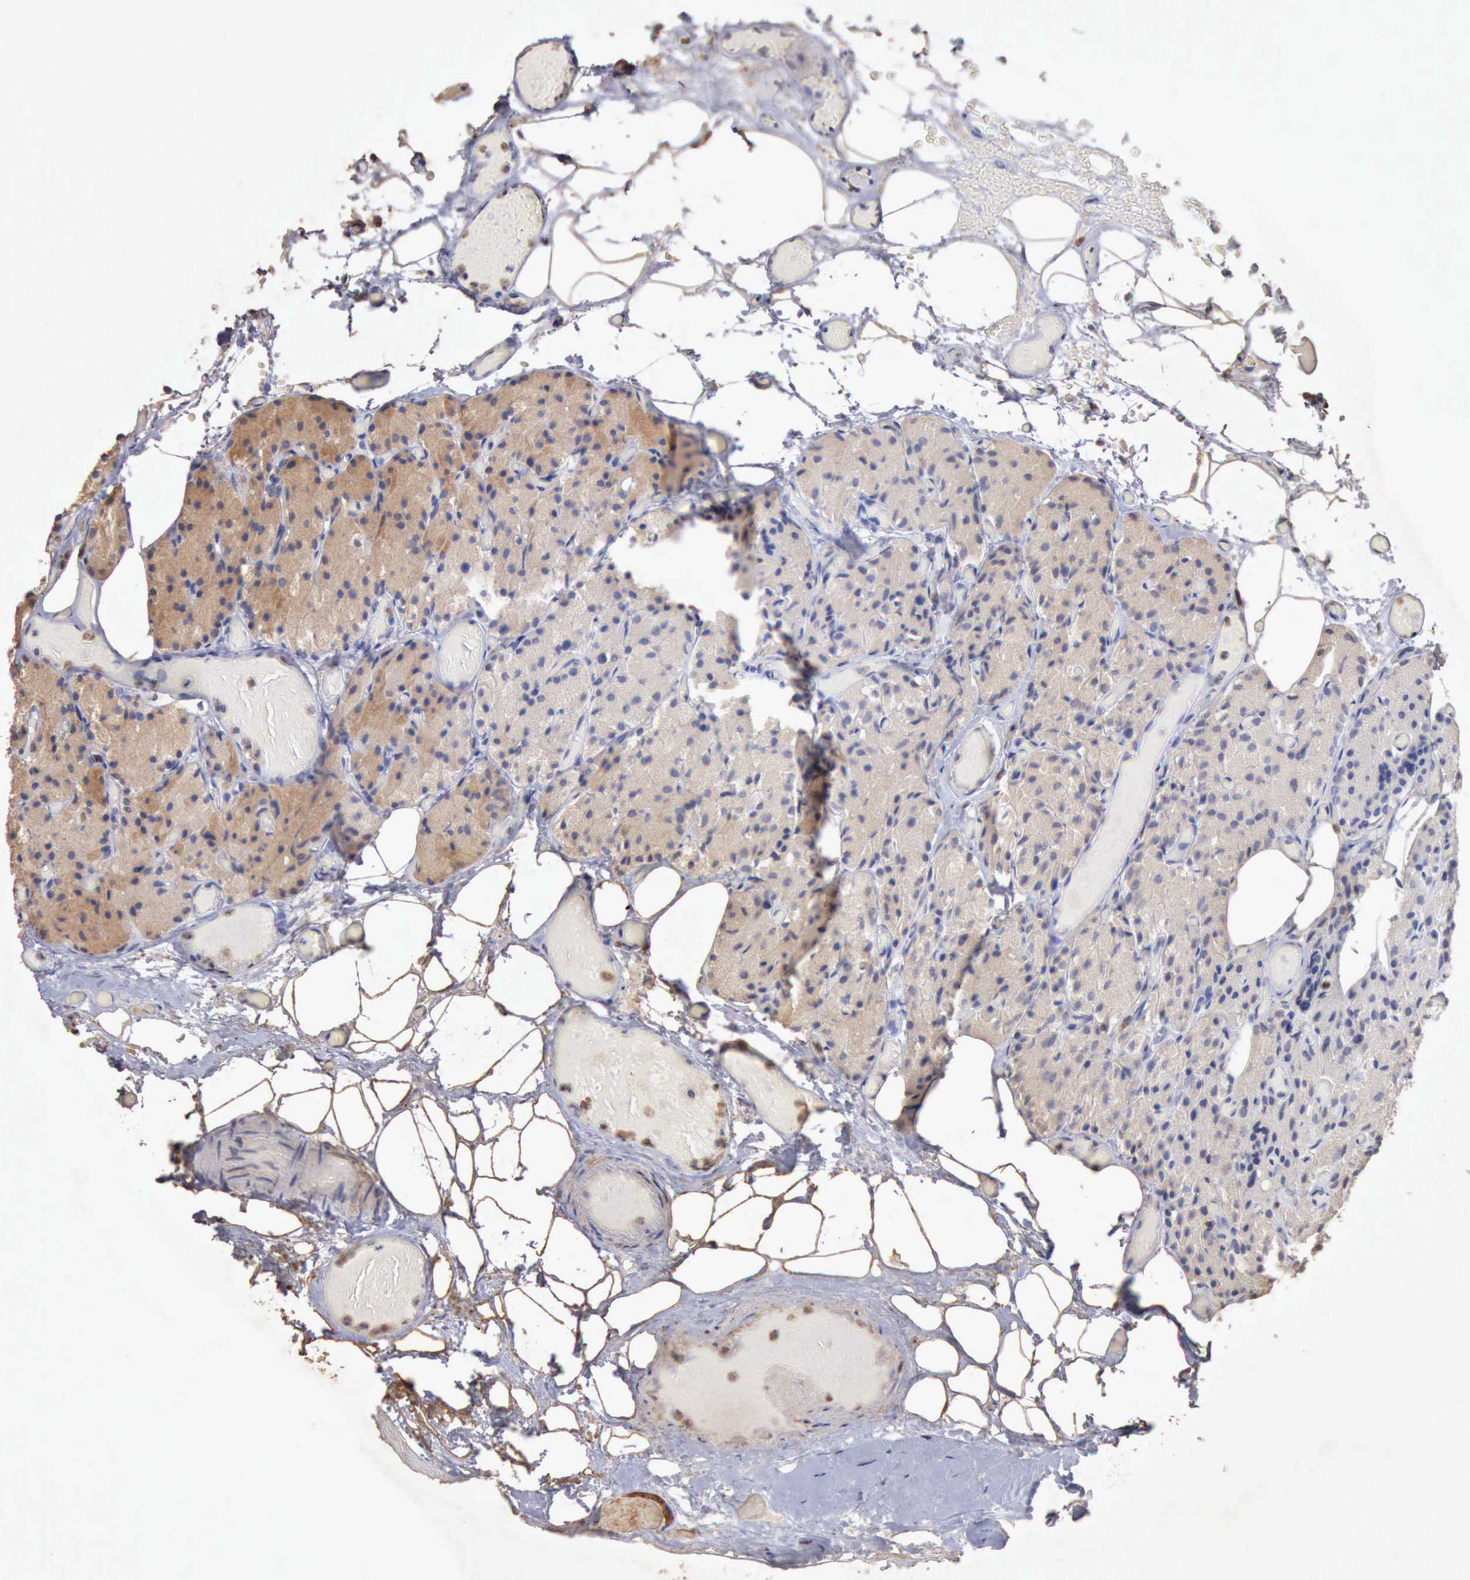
{"staining": {"intensity": "weak", "quantity": "25%-75%", "location": "cytoplasmic/membranous"}, "tissue": "parathyroid gland", "cell_type": "Glandular cells", "image_type": "normal", "snomed": [{"axis": "morphology", "description": "Normal tissue, NOS"}, {"axis": "topography", "description": "Skeletal muscle"}, {"axis": "topography", "description": "Parathyroid gland"}], "caption": "Parathyroid gland stained with DAB immunohistochemistry shows low levels of weak cytoplasmic/membranous staining in approximately 25%-75% of glandular cells.", "gene": "KRT6B", "patient": {"sex": "female", "age": 37}}